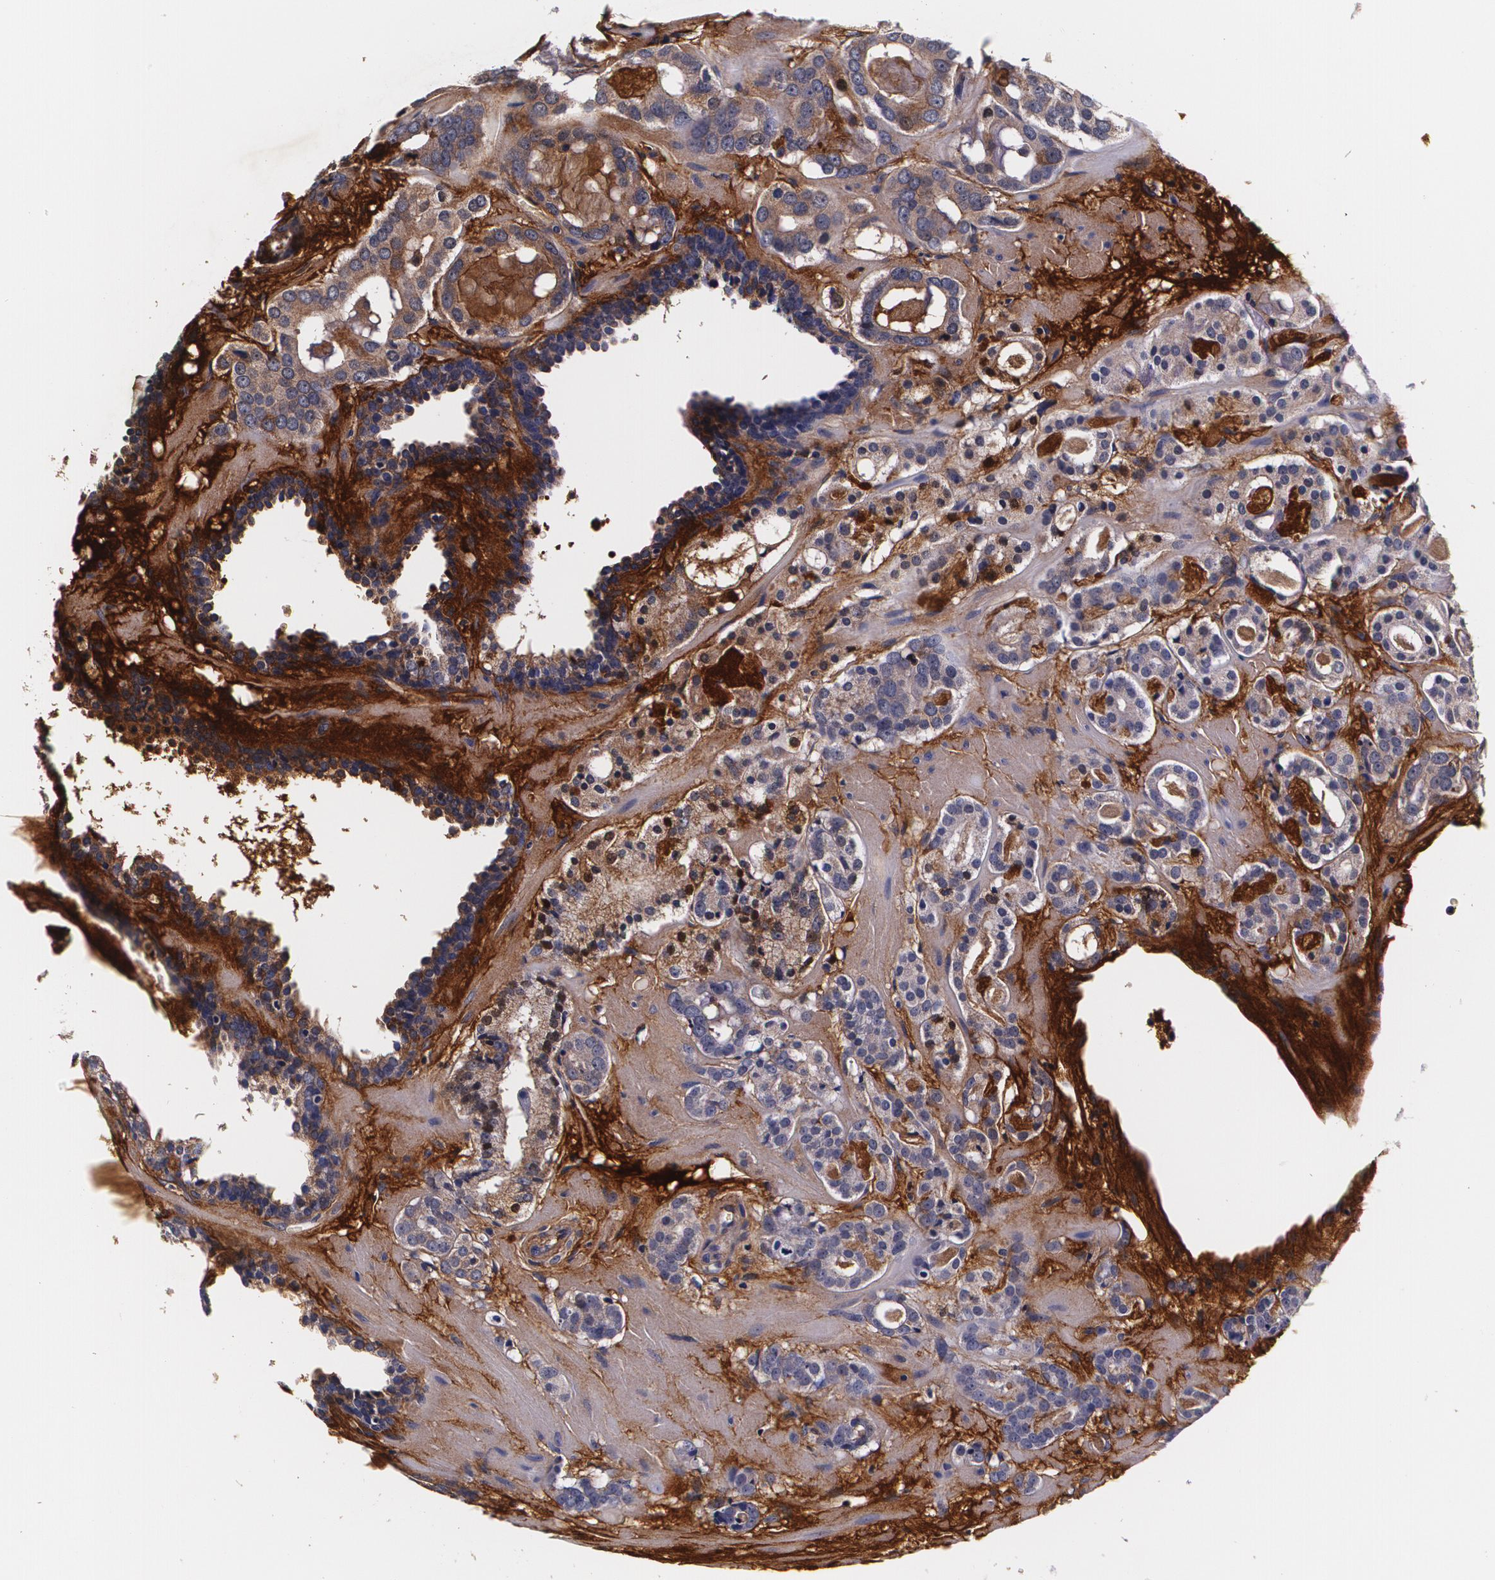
{"staining": {"intensity": "weak", "quantity": "25%-75%", "location": "cytoplasmic/membranous"}, "tissue": "prostate cancer", "cell_type": "Tumor cells", "image_type": "cancer", "snomed": [{"axis": "morphology", "description": "Adenocarcinoma, Low grade"}, {"axis": "topography", "description": "Prostate"}], "caption": "Brown immunohistochemical staining in human prostate cancer shows weak cytoplasmic/membranous positivity in about 25%-75% of tumor cells. The protein of interest is shown in brown color, while the nuclei are stained blue.", "gene": "TTR", "patient": {"sex": "male", "age": 57}}